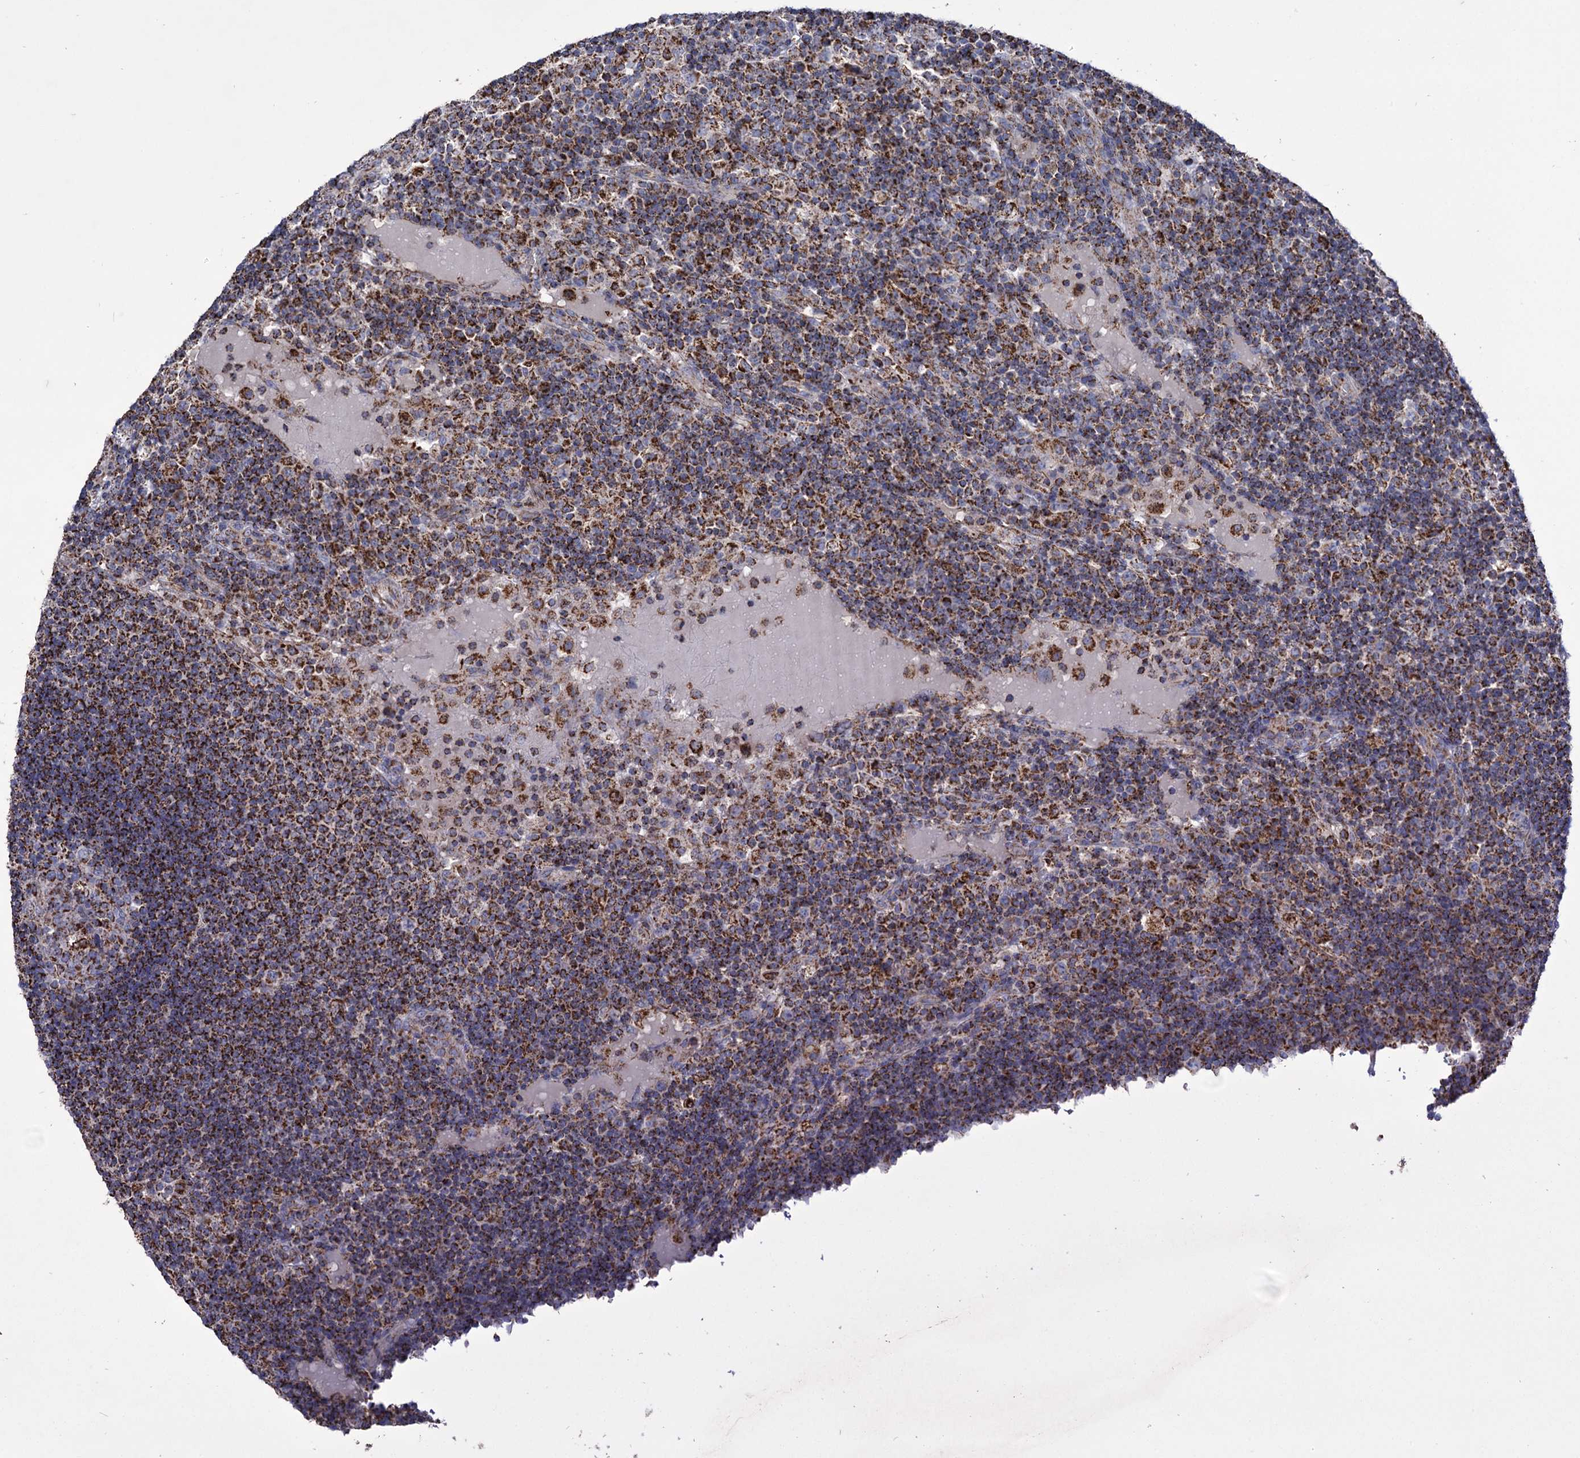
{"staining": {"intensity": "moderate", "quantity": "<25%", "location": "cytoplasmic/membranous"}, "tissue": "lymph node", "cell_type": "Germinal center cells", "image_type": "normal", "snomed": [{"axis": "morphology", "description": "Normal tissue, NOS"}, {"axis": "topography", "description": "Lymph node"}], "caption": "IHC micrograph of unremarkable human lymph node stained for a protein (brown), which displays low levels of moderate cytoplasmic/membranous staining in approximately <25% of germinal center cells.", "gene": "ABHD10", "patient": {"sex": "female", "age": 53}}